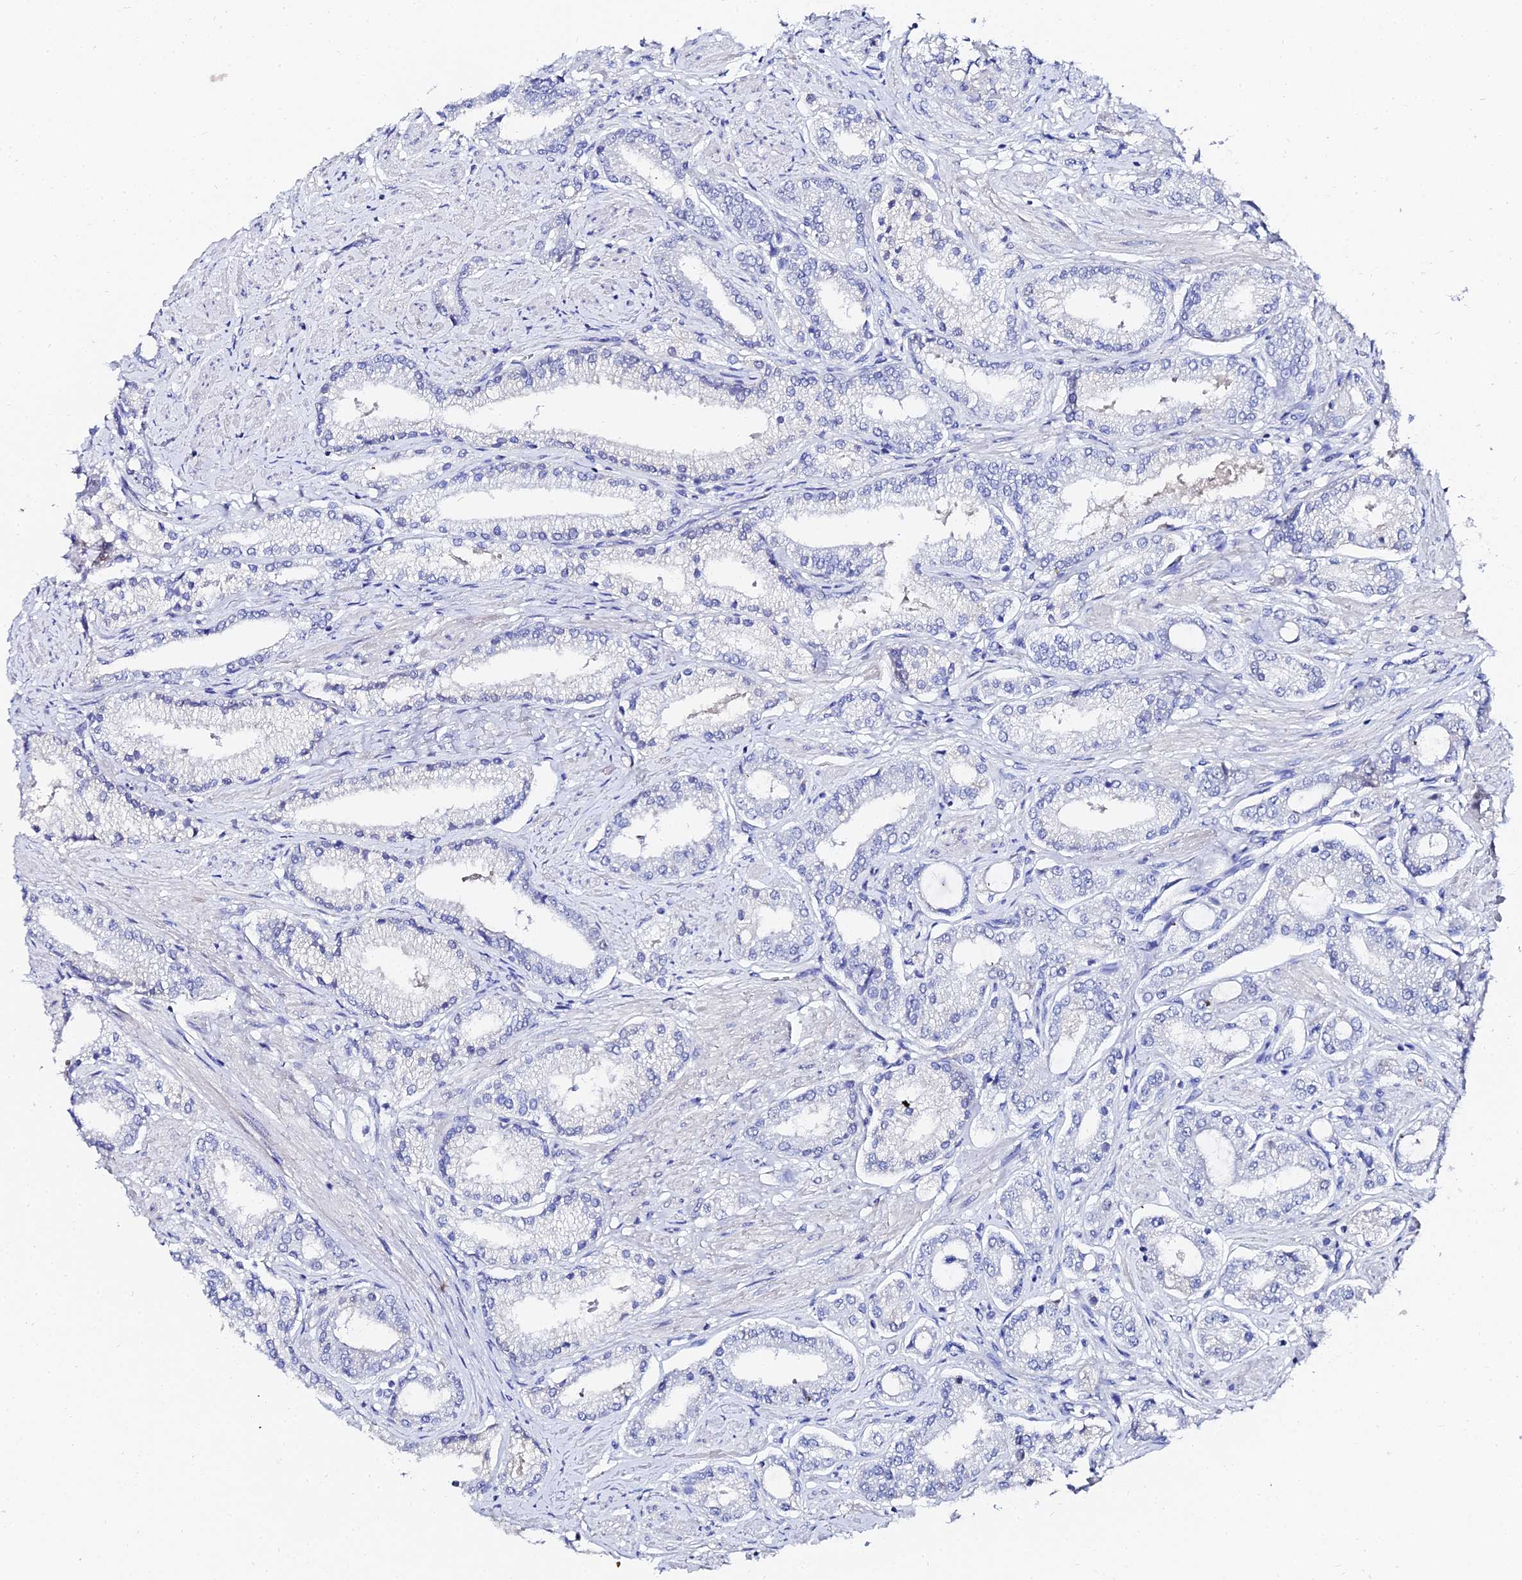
{"staining": {"intensity": "negative", "quantity": "none", "location": "none"}, "tissue": "prostate cancer", "cell_type": "Tumor cells", "image_type": "cancer", "snomed": [{"axis": "morphology", "description": "Adenocarcinoma, High grade"}, {"axis": "topography", "description": "Prostate and seminal vesicle, NOS"}], "caption": "This is an immunohistochemistry micrograph of high-grade adenocarcinoma (prostate). There is no positivity in tumor cells.", "gene": "KRT17", "patient": {"sex": "male", "age": 64}}